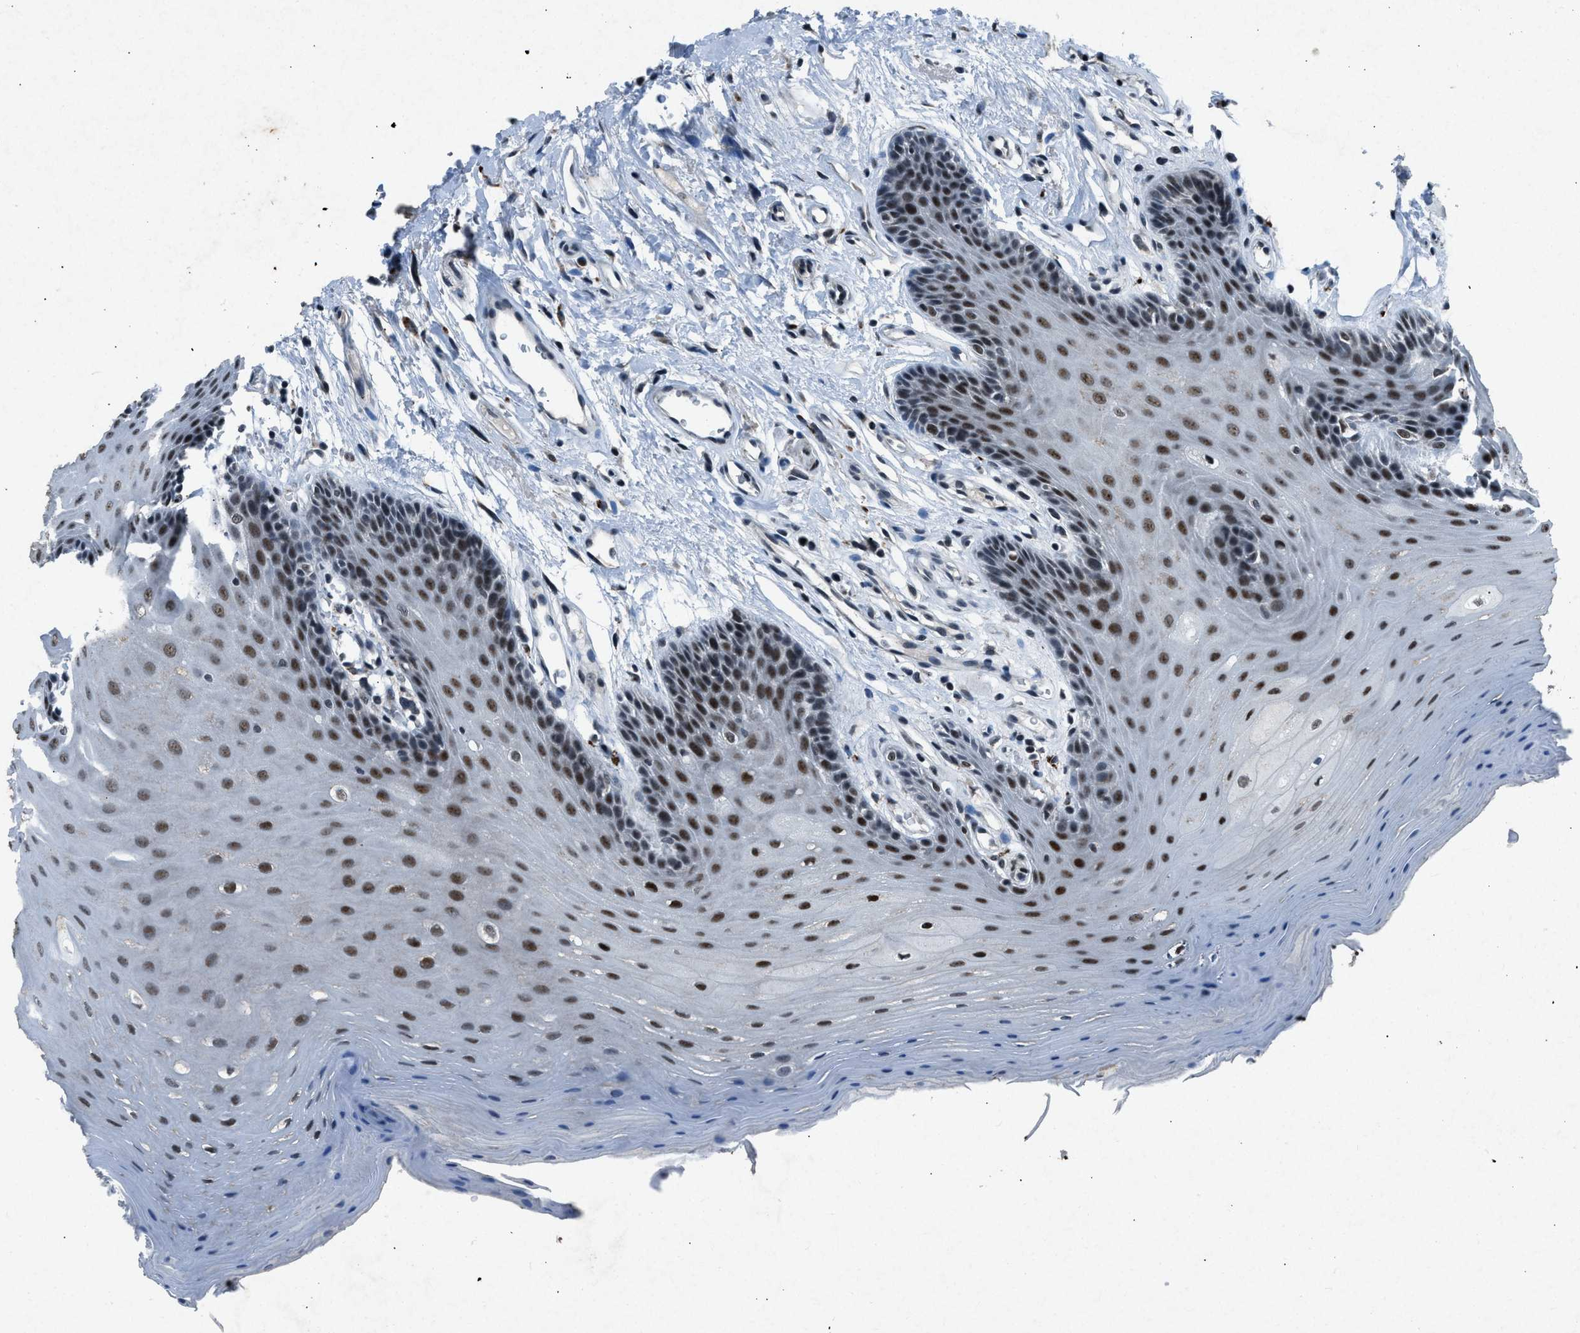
{"staining": {"intensity": "moderate", "quantity": ">75%", "location": "nuclear"}, "tissue": "oral mucosa", "cell_type": "Squamous epithelial cells", "image_type": "normal", "snomed": [{"axis": "morphology", "description": "Normal tissue, NOS"}, {"axis": "morphology", "description": "Squamous cell carcinoma, NOS"}, {"axis": "topography", "description": "Oral tissue"}, {"axis": "topography", "description": "Head-Neck"}], "caption": "Protein staining of unremarkable oral mucosa reveals moderate nuclear positivity in approximately >75% of squamous epithelial cells. The staining is performed using DAB (3,3'-diaminobenzidine) brown chromogen to label protein expression. The nuclei are counter-stained blue using hematoxylin.", "gene": "ADCY1", "patient": {"sex": "male", "age": 71}}